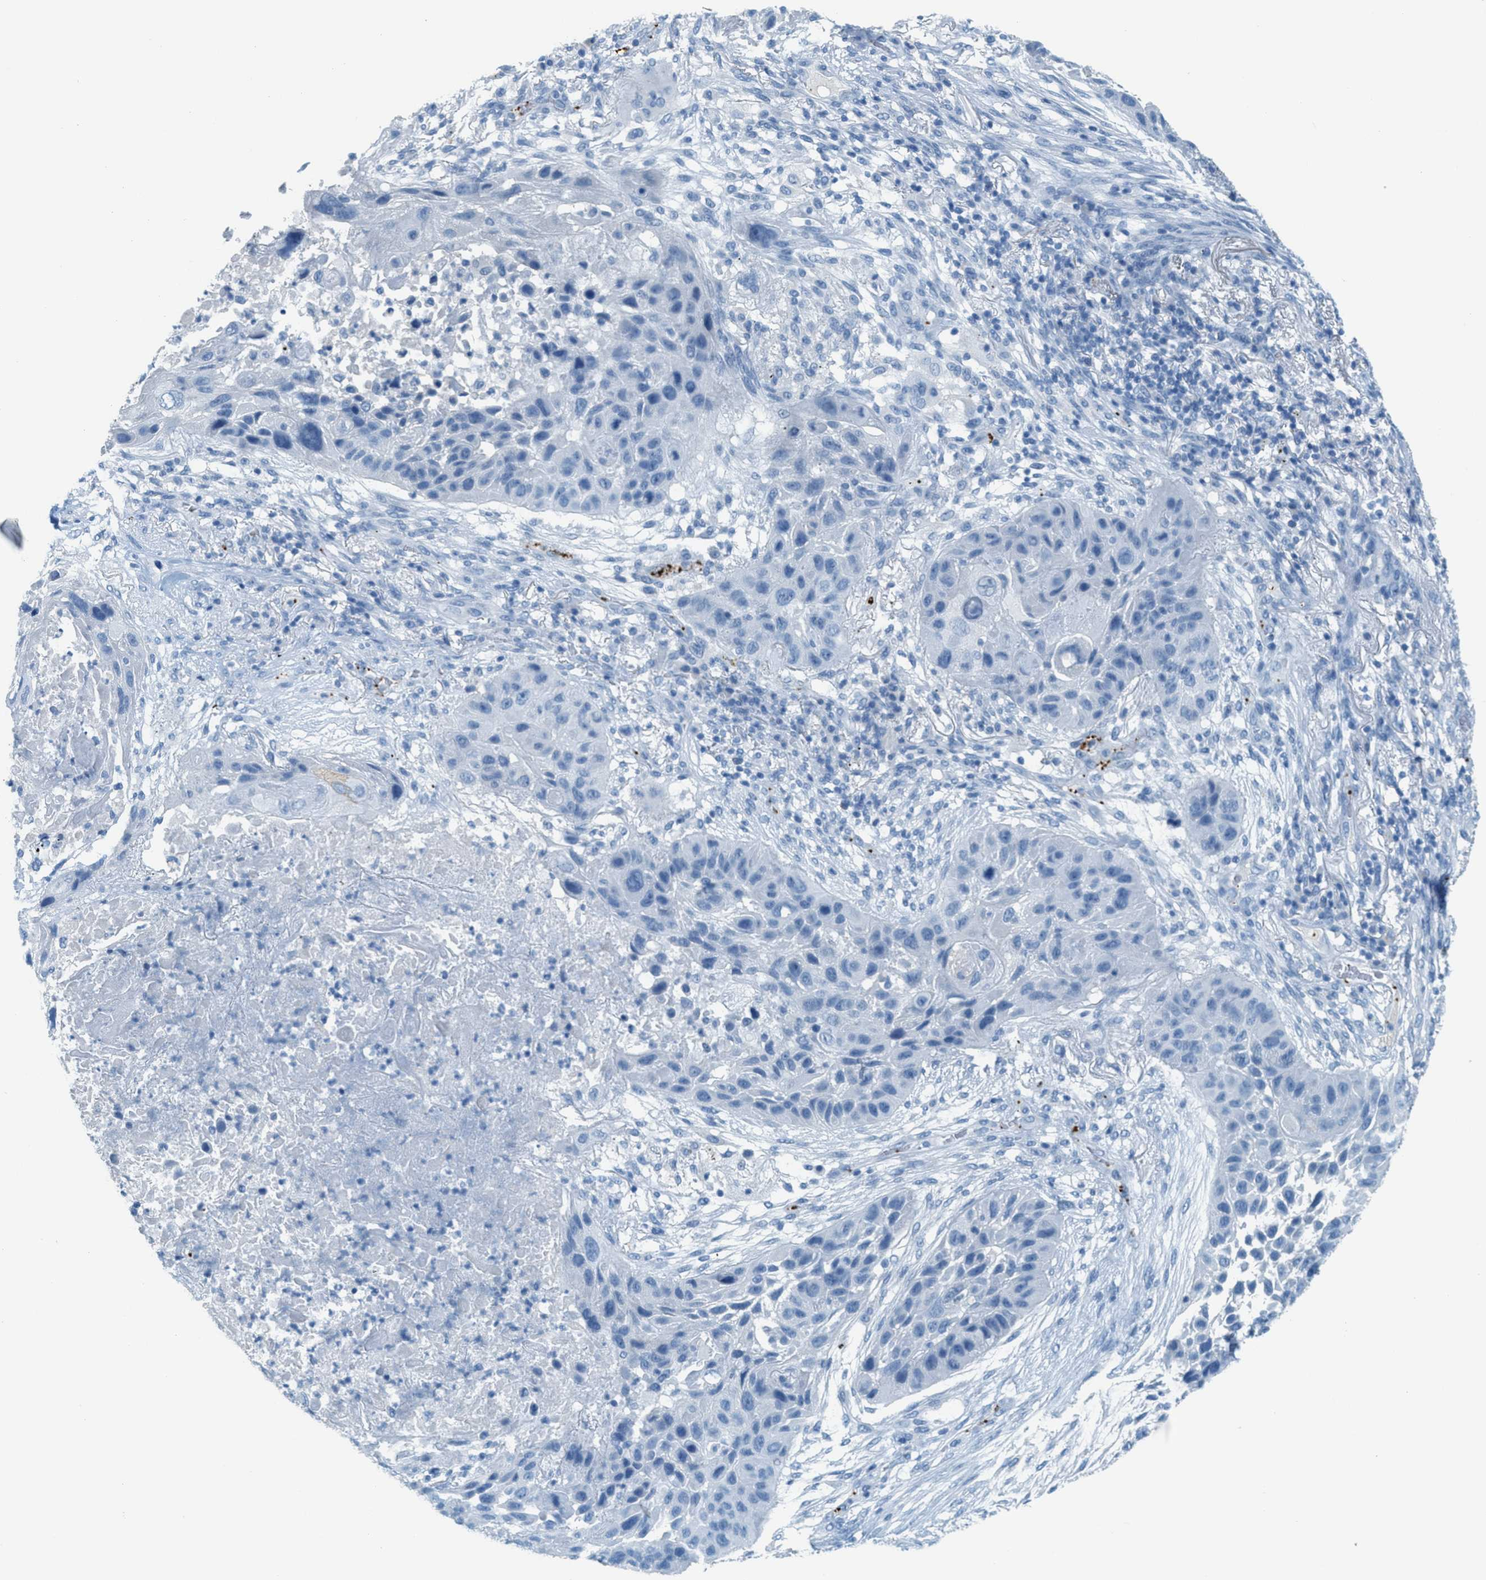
{"staining": {"intensity": "negative", "quantity": "none", "location": "none"}, "tissue": "lung cancer", "cell_type": "Tumor cells", "image_type": "cancer", "snomed": [{"axis": "morphology", "description": "Squamous cell carcinoma, NOS"}, {"axis": "topography", "description": "Lung"}], "caption": "Protein analysis of lung squamous cell carcinoma displays no significant expression in tumor cells.", "gene": "PPBP", "patient": {"sex": "male", "age": 57}}